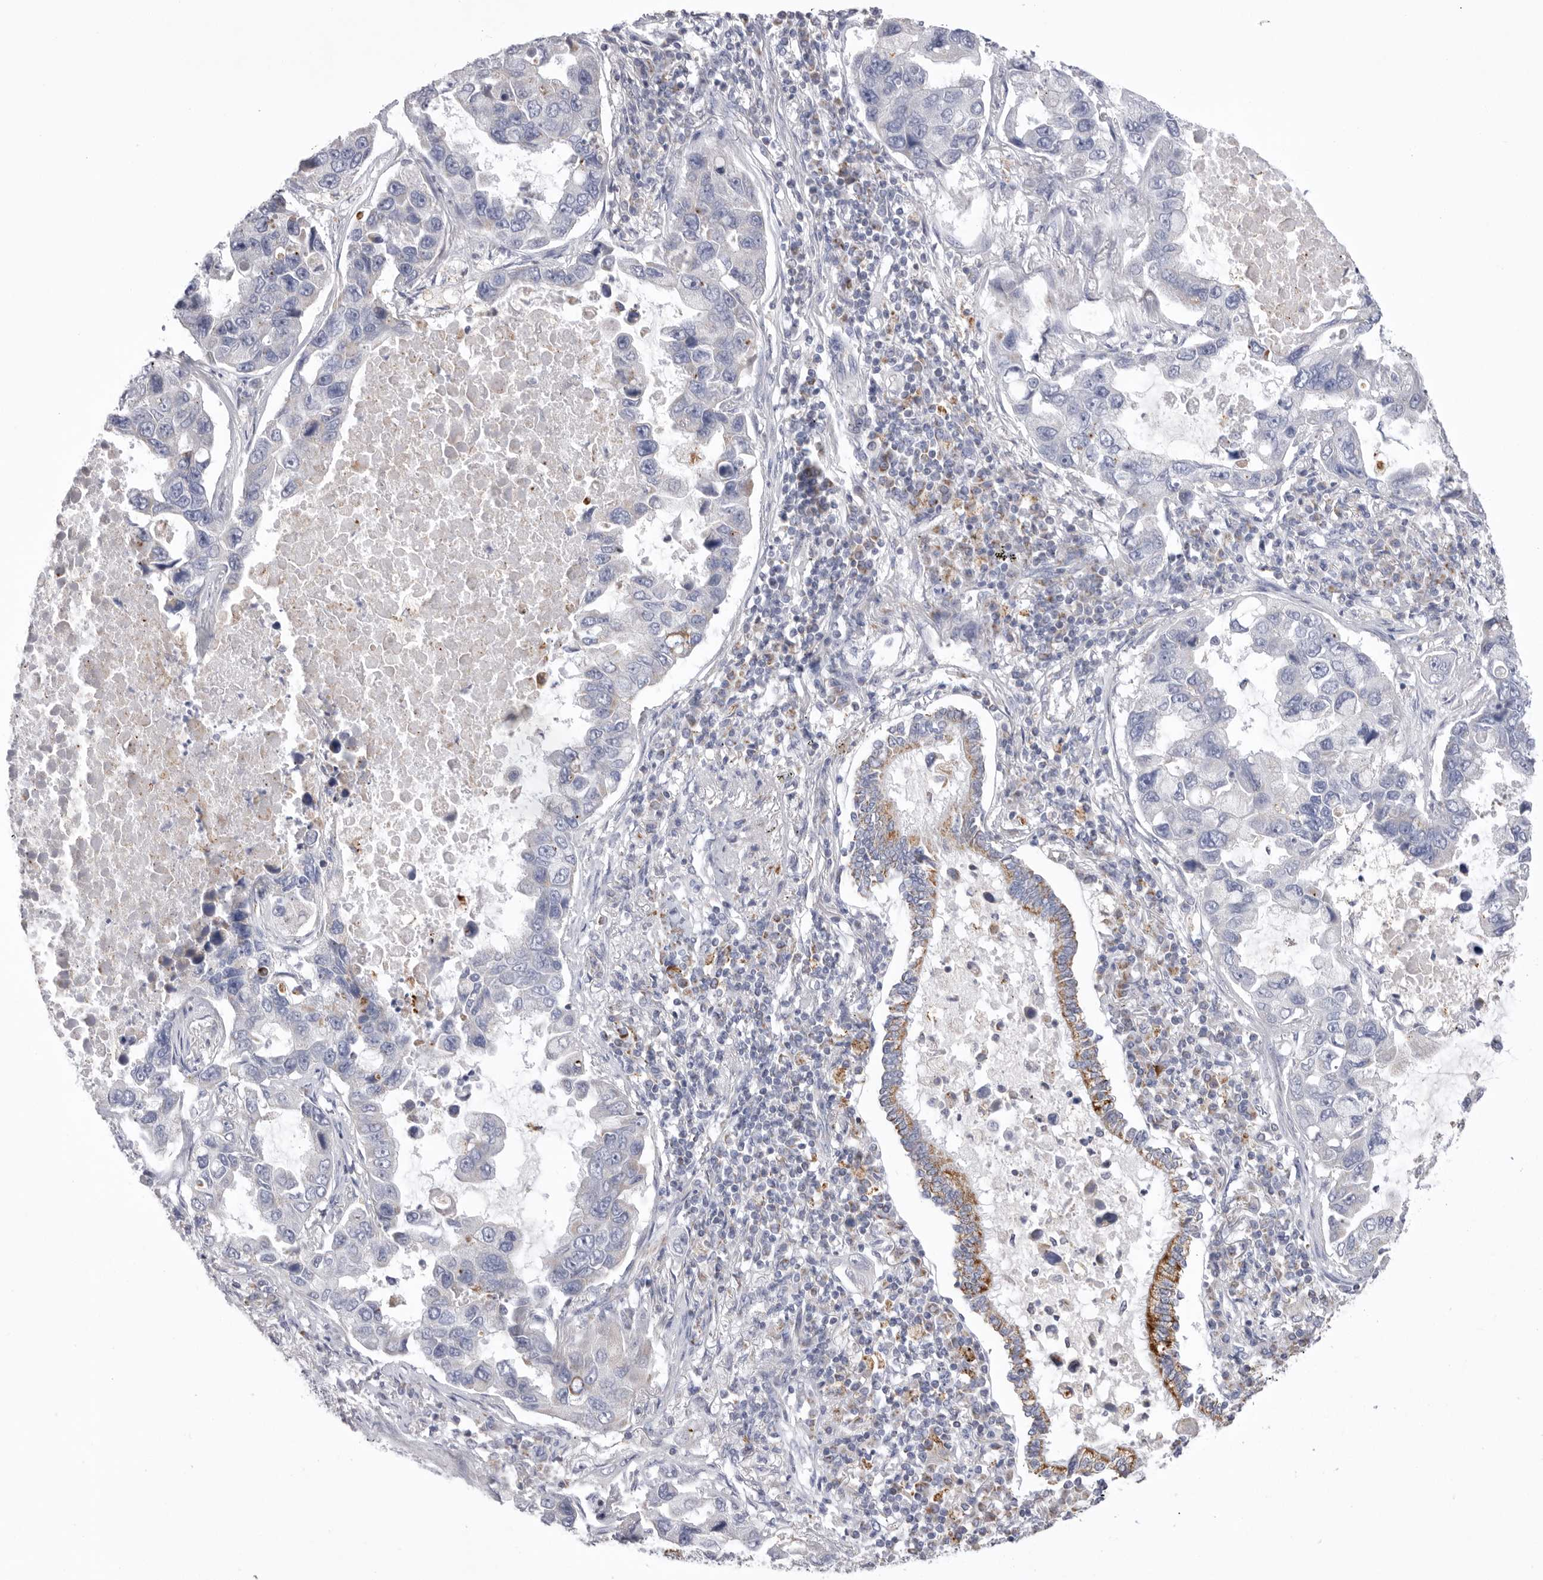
{"staining": {"intensity": "moderate", "quantity": "<25%", "location": "cytoplasmic/membranous"}, "tissue": "lung cancer", "cell_type": "Tumor cells", "image_type": "cancer", "snomed": [{"axis": "morphology", "description": "Adenocarcinoma, NOS"}, {"axis": "topography", "description": "Lung"}], "caption": "Protein expression analysis of human lung cancer reveals moderate cytoplasmic/membranous expression in approximately <25% of tumor cells.", "gene": "VDAC3", "patient": {"sex": "male", "age": 64}}